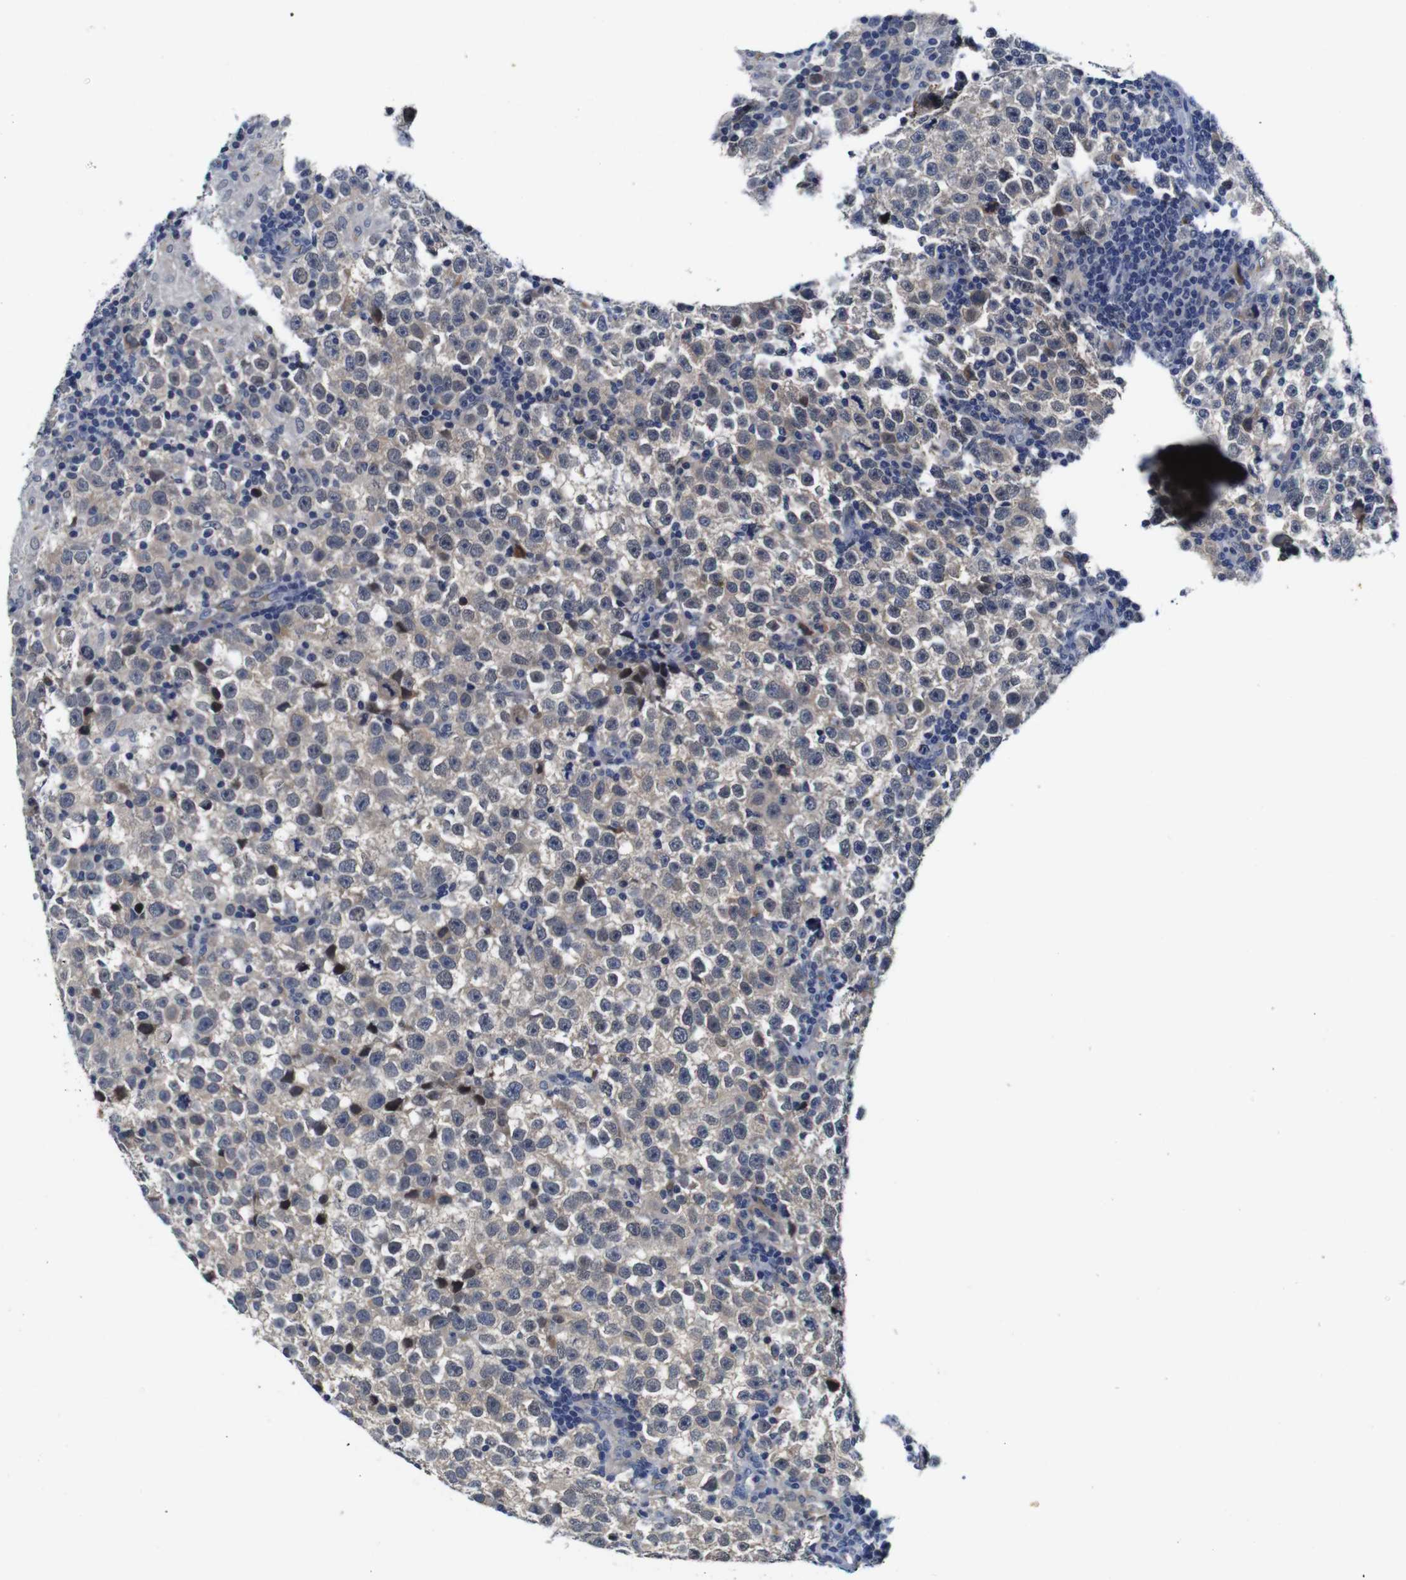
{"staining": {"intensity": "weak", "quantity": "25%-75%", "location": "cytoplasmic/membranous"}, "tissue": "testis cancer", "cell_type": "Tumor cells", "image_type": "cancer", "snomed": [{"axis": "morphology", "description": "Seminoma, NOS"}, {"axis": "topography", "description": "Testis"}], "caption": "This micrograph demonstrates testis cancer (seminoma) stained with immunohistochemistry to label a protein in brown. The cytoplasmic/membranous of tumor cells show weak positivity for the protein. Nuclei are counter-stained blue.", "gene": "FURIN", "patient": {"sex": "male", "age": 43}}